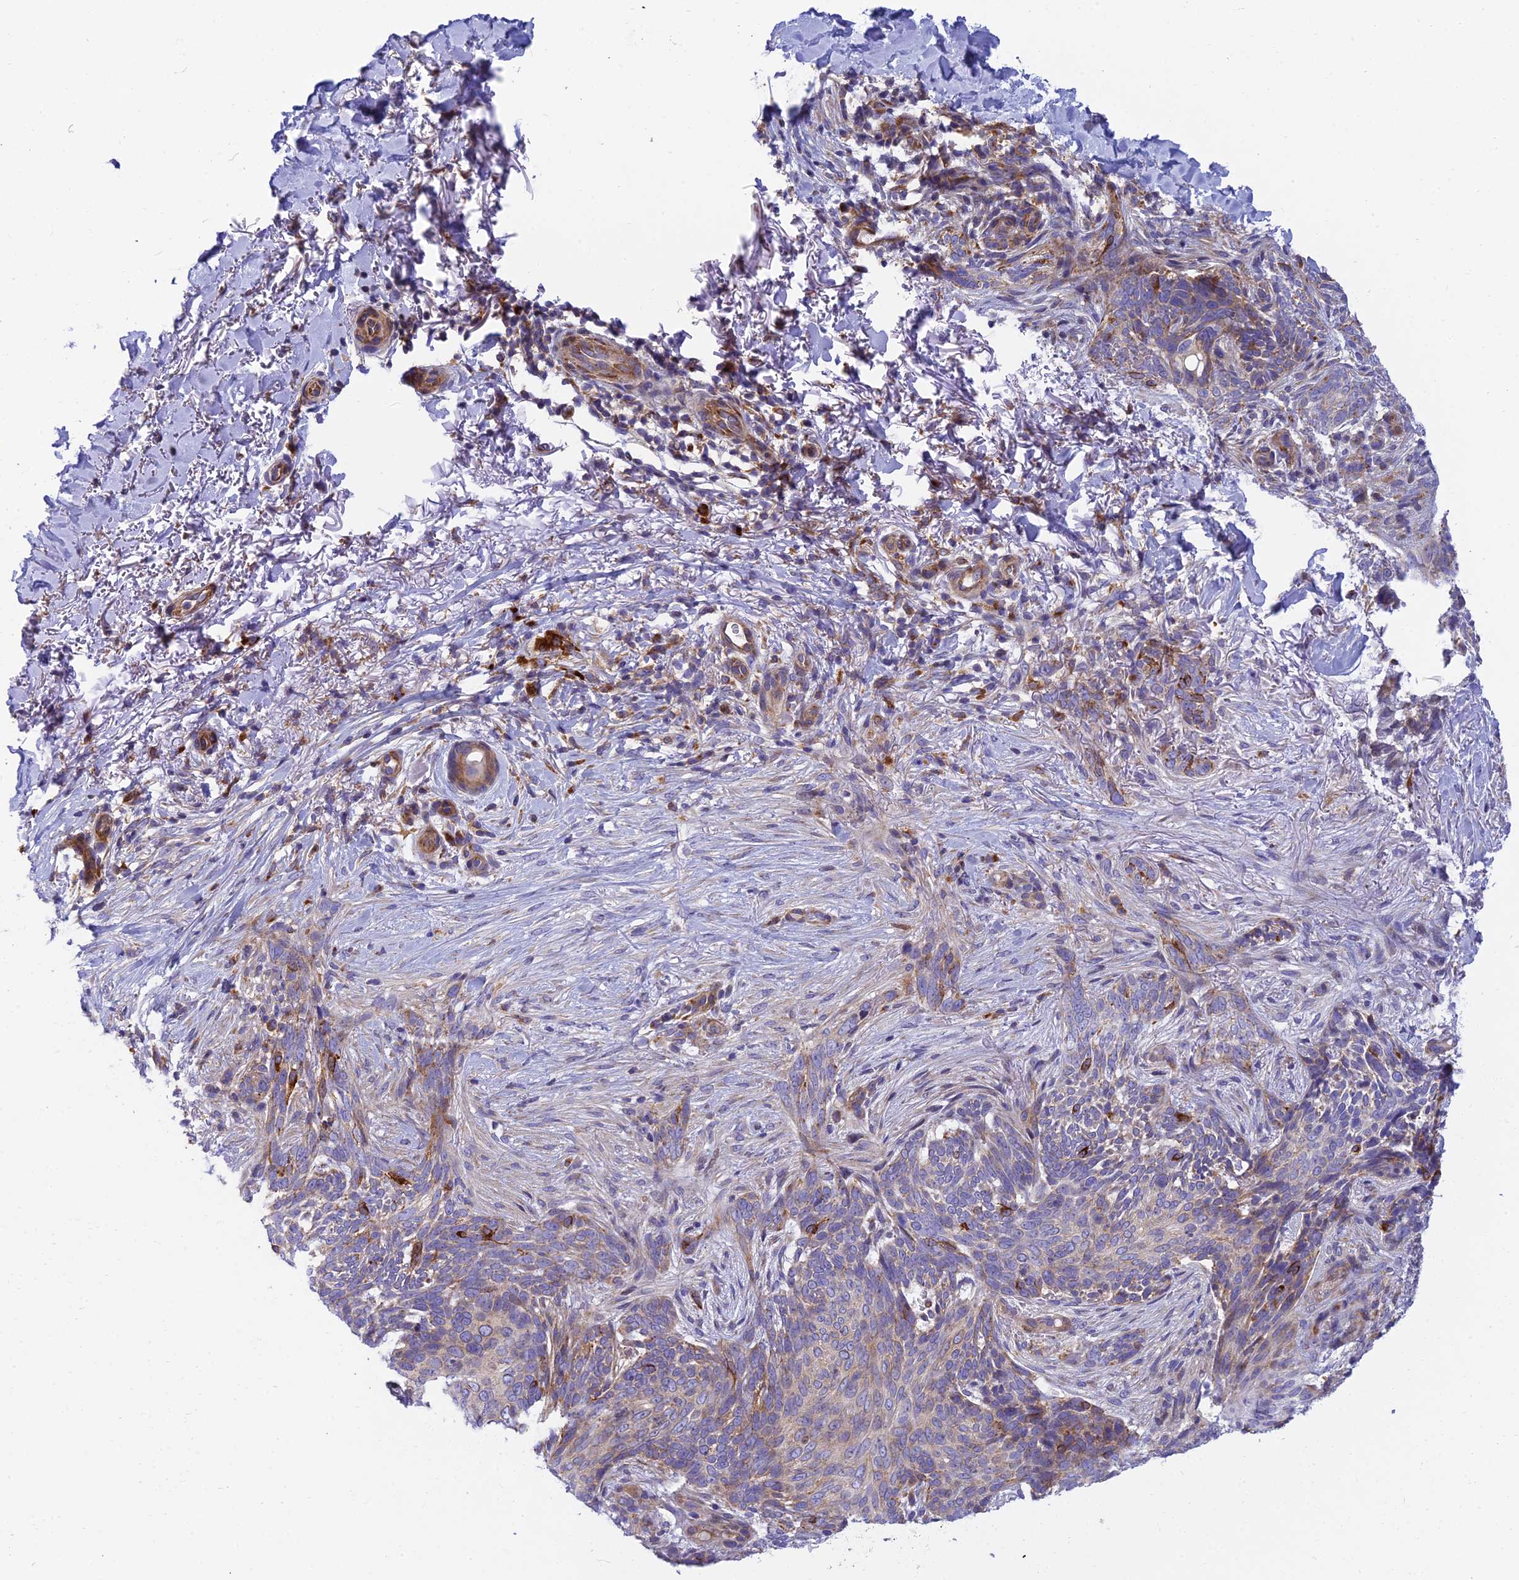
{"staining": {"intensity": "moderate", "quantity": "<25%", "location": "cytoplasmic/membranous"}, "tissue": "skin cancer", "cell_type": "Tumor cells", "image_type": "cancer", "snomed": [{"axis": "morphology", "description": "Normal tissue, NOS"}, {"axis": "morphology", "description": "Basal cell carcinoma"}, {"axis": "topography", "description": "Skin"}], "caption": "Tumor cells show low levels of moderate cytoplasmic/membranous expression in approximately <25% of cells in human skin cancer (basal cell carcinoma).", "gene": "CLCN7", "patient": {"sex": "female", "age": 67}}